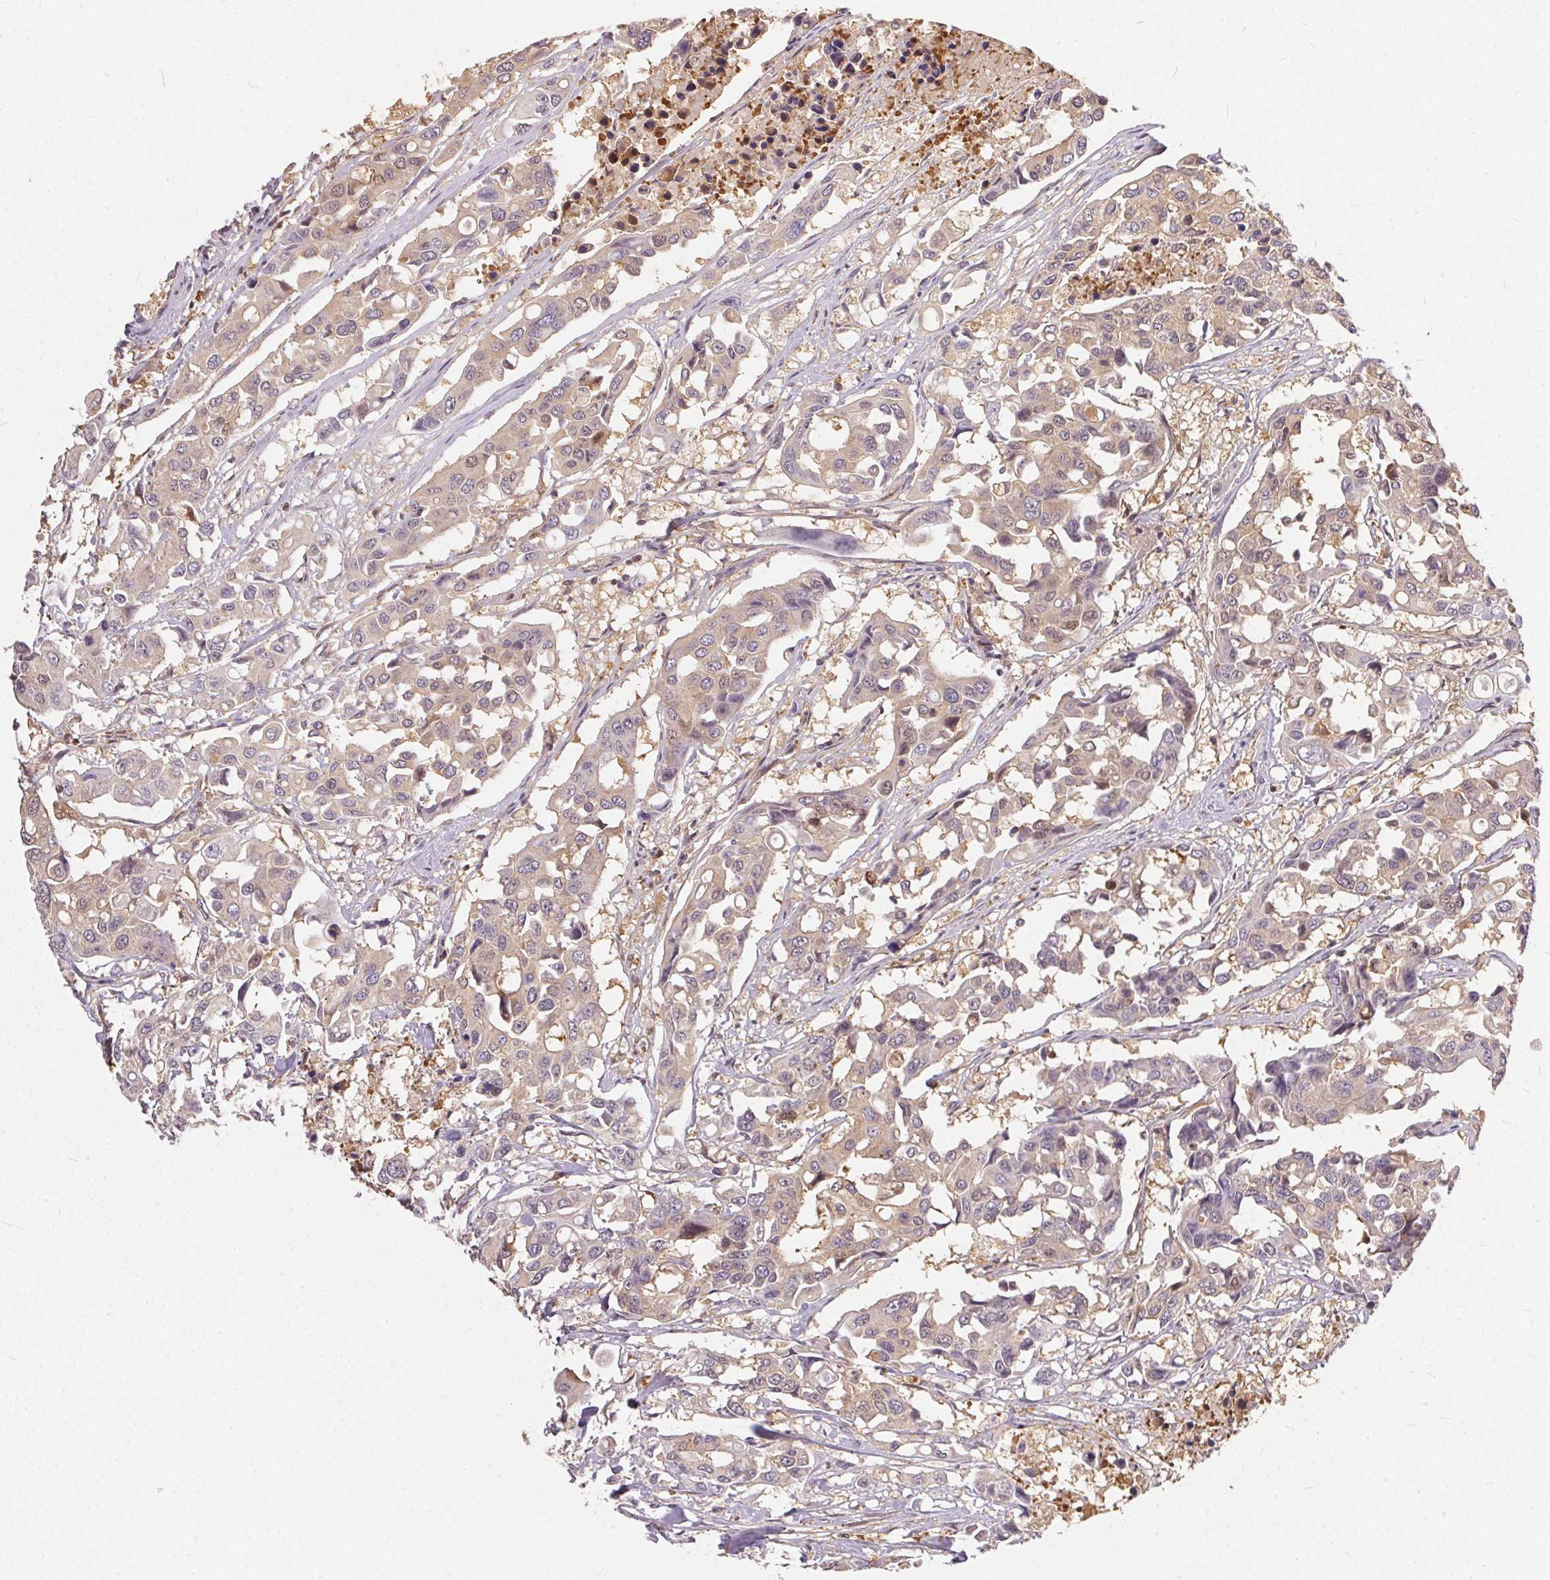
{"staining": {"intensity": "weak", "quantity": "25%-75%", "location": "cytoplasmic/membranous"}, "tissue": "colorectal cancer", "cell_type": "Tumor cells", "image_type": "cancer", "snomed": [{"axis": "morphology", "description": "Adenocarcinoma, NOS"}, {"axis": "topography", "description": "Colon"}], "caption": "IHC image of human colorectal adenocarcinoma stained for a protein (brown), which reveals low levels of weak cytoplasmic/membranous staining in about 25%-75% of tumor cells.", "gene": "BLMH", "patient": {"sex": "male", "age": 77}}